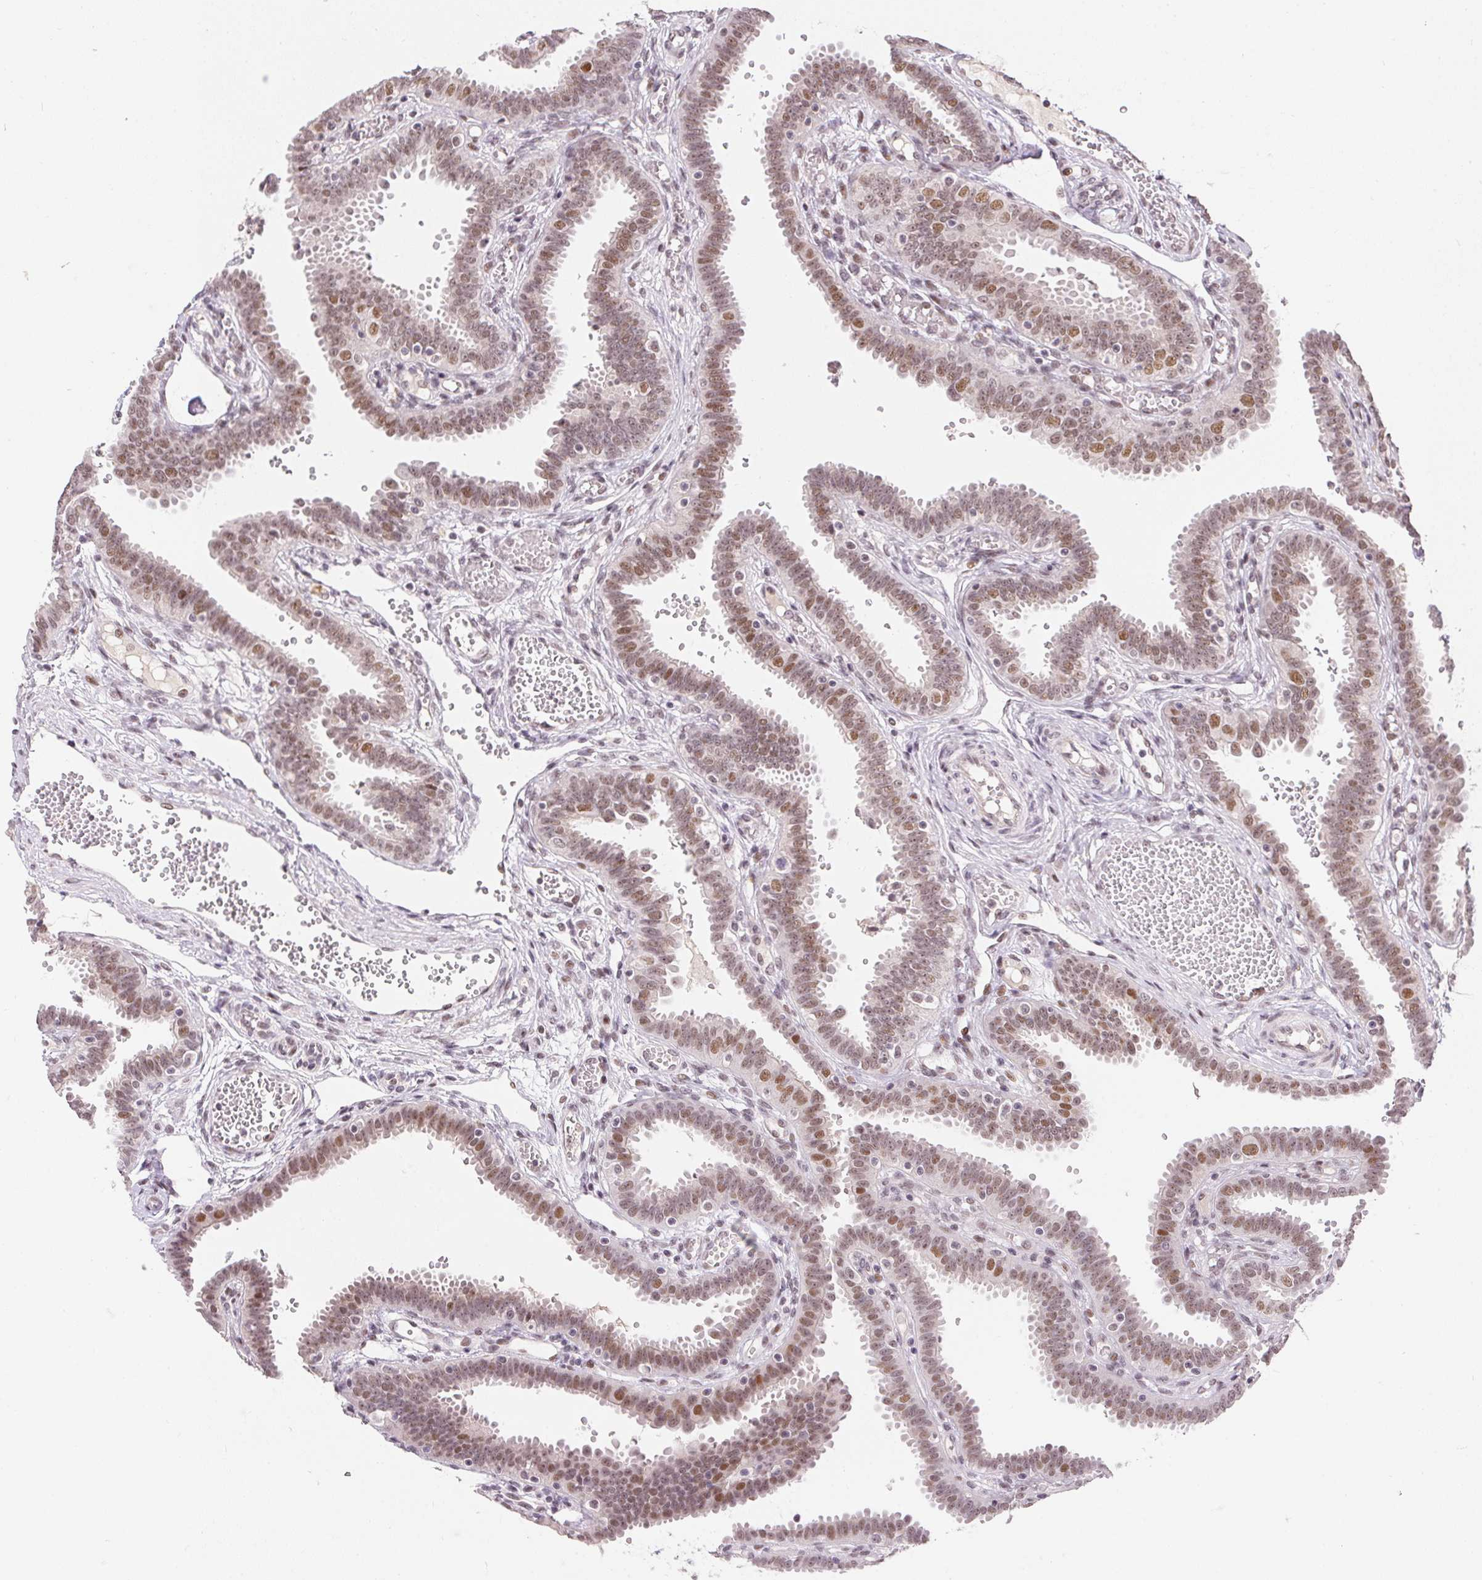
{"staining": {"intensity": "moderate", "quantity": "25%-75%", "location": "nuclear"}, "tissue": "fallopian tube", "cell_type": "Glandular cells", "image_type": "normal", "snomed": [{"axis": "morphology", "description": "Normal tissue, NOS"}, {"axis": "topography", "description": "Fallopian tube"}], "caption": "Immunohistochemistry of benign fallopian tube reveals medium levels of moderate nuclear positivity in about 25%-75% of glandular cells.", "gene": "KDM4D", "patient": {"sex": "female", "age": 37}}